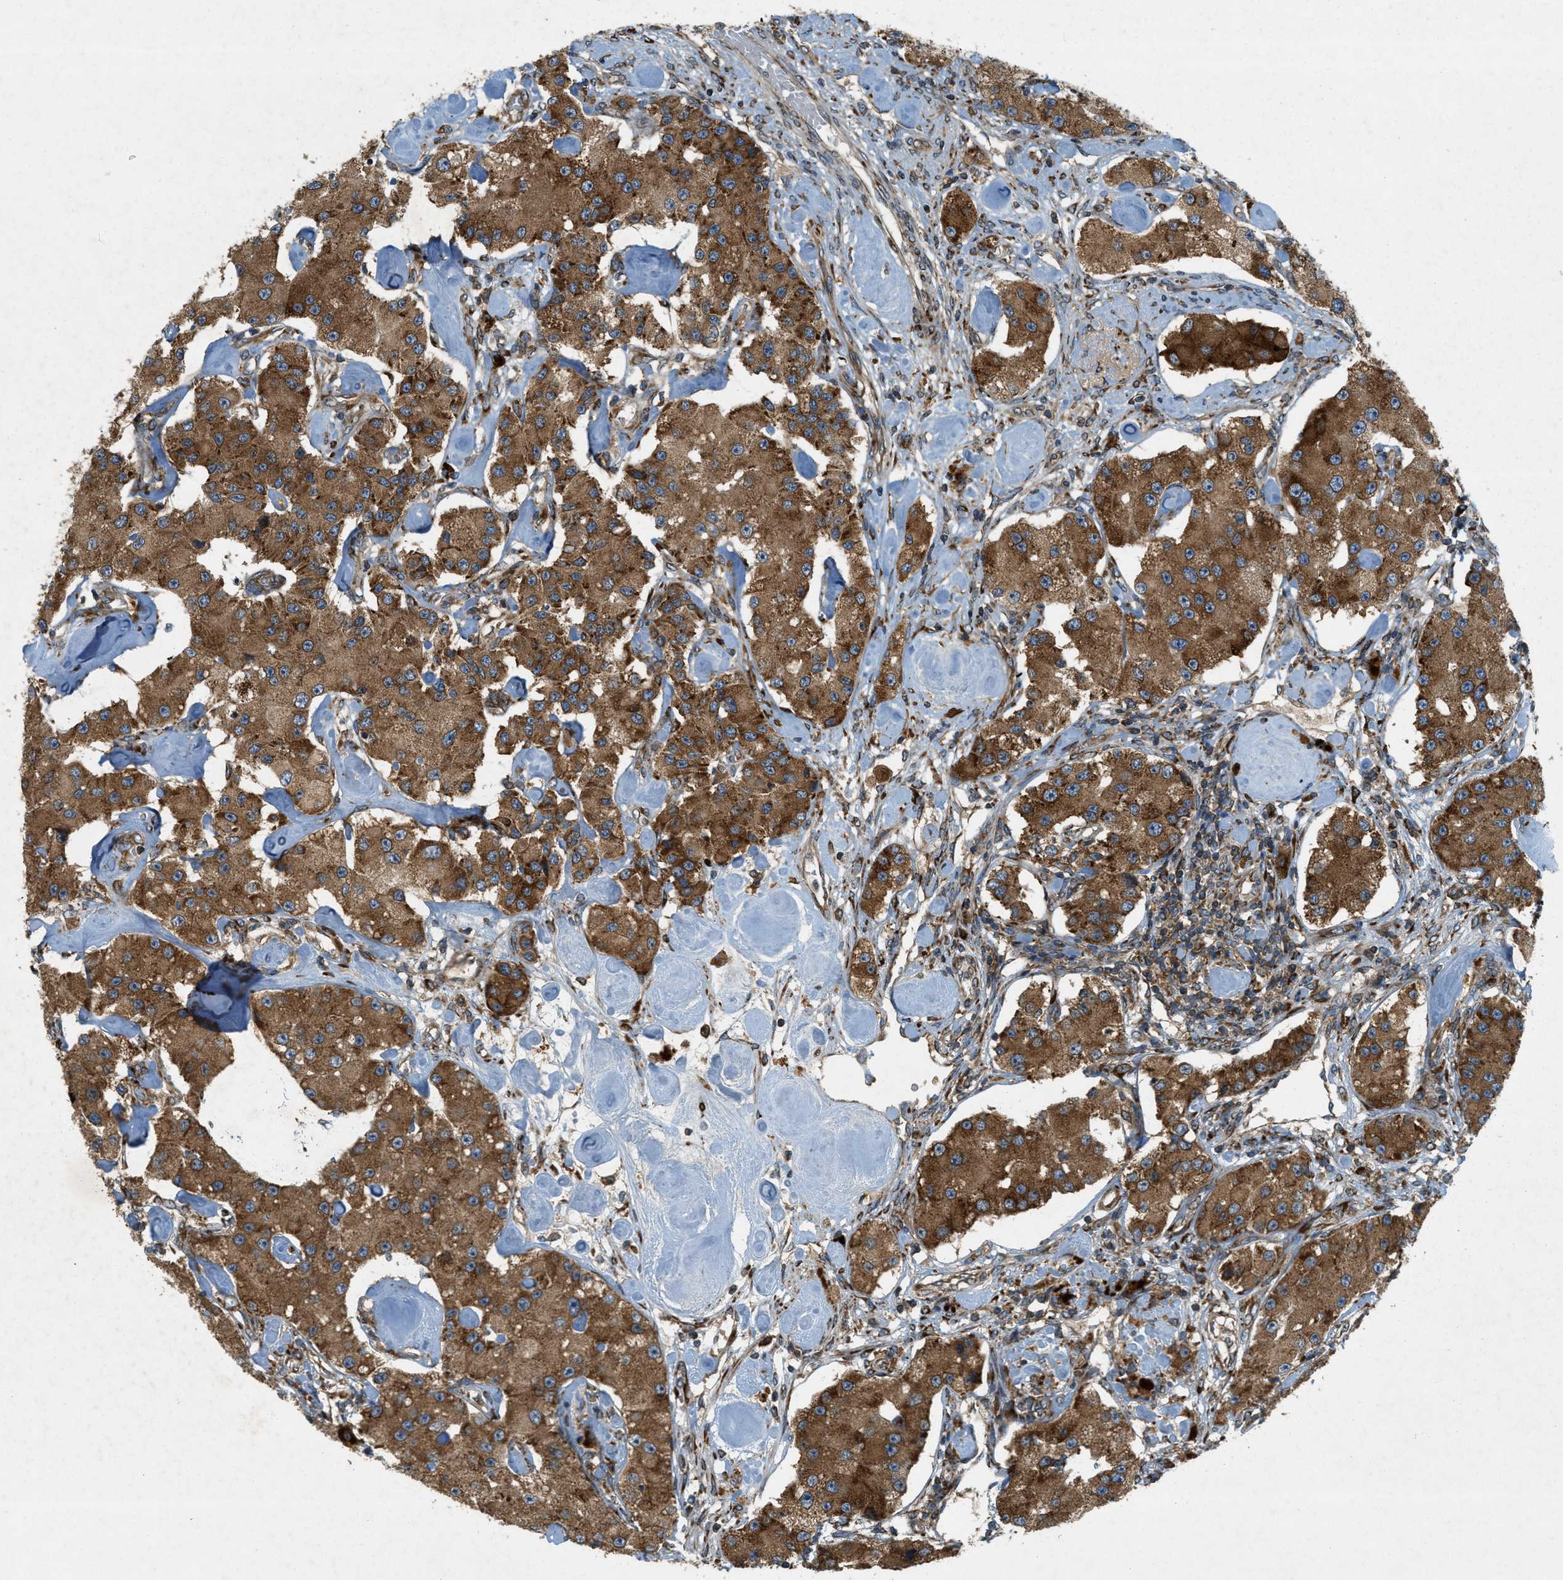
{"staining": {"intensity": "moderate", "quantity": ">75%", "location": "cytoplasmic/membranous"}, "tissue": "carcinoid", "cell_type": "Tumor cells", "image_type": "cancer", "snomed": [{"axis": "morphology", "description": "Carcinoid, malignant, NOS"}, {"axis": "topography", "description": "Pancreas"}], "caption": "Carcinoid stained with DAB IHC exhibits medium levels of moderate cytoplasmic/membranous expression in about >75% of tumor cells.", "gene": "PCDH18", "patient": {"sex": "male", "age": 41}}